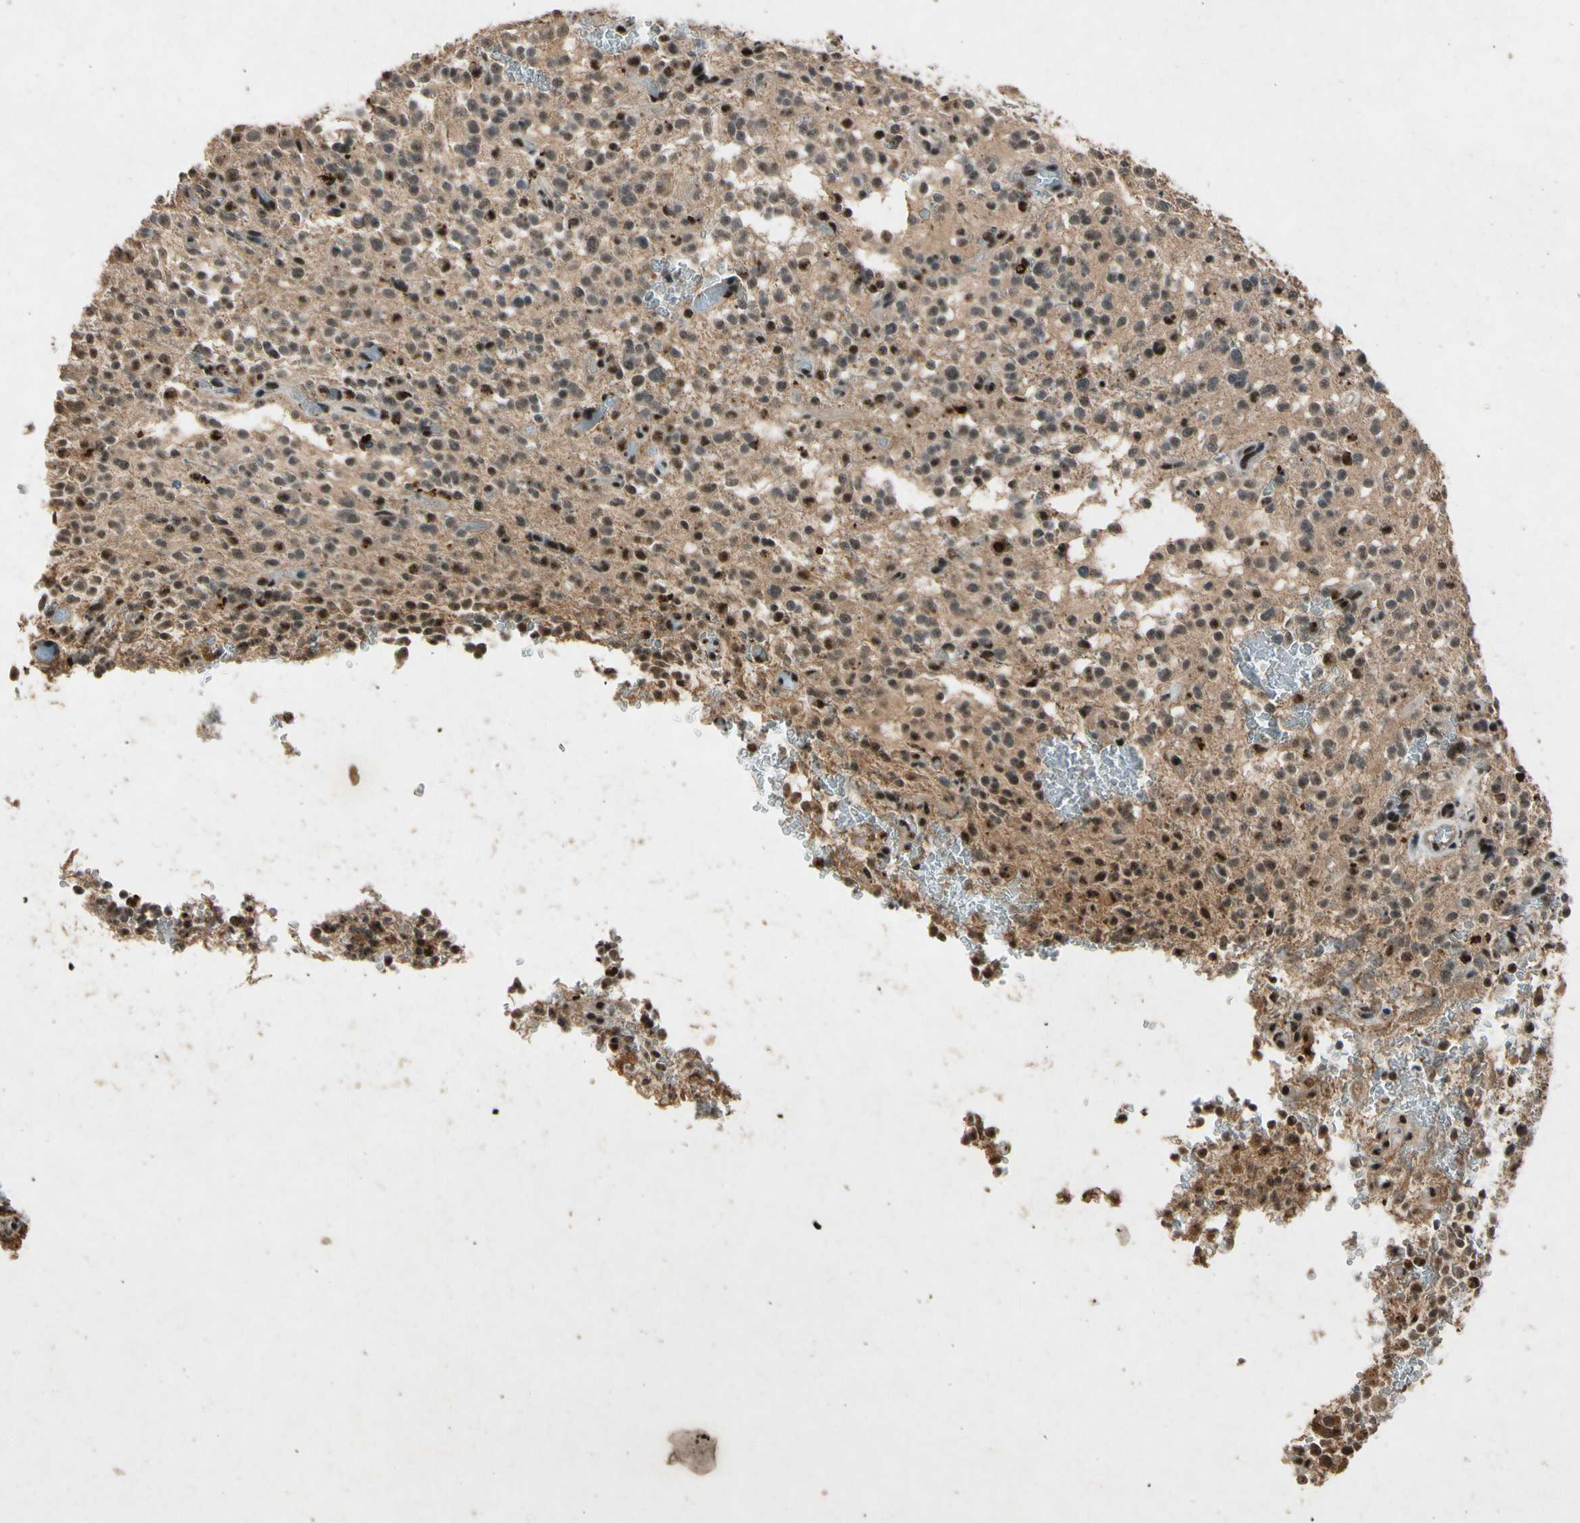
{"staining": {"intensity": "moderate", "quantity": "25%-75%", "location": "cytoplasmic/membranous,nuclear"}, "tissue": "glioma", "cell_type": "Tumor cells", "image_type": "cancer", "snomed": [{"axis": "morphology", "description": "Glioma, malignant, High grade"}, {"axis": "topography", "description": "Brain"}], "caption": "This is an image of immunohistochemistry staining of glioma, which shows moderate staining in the cytoplasmic/membranous and nuclear of tumor cells.", "gene": "PML", "patient": {"sex": "male", "age": 48}}